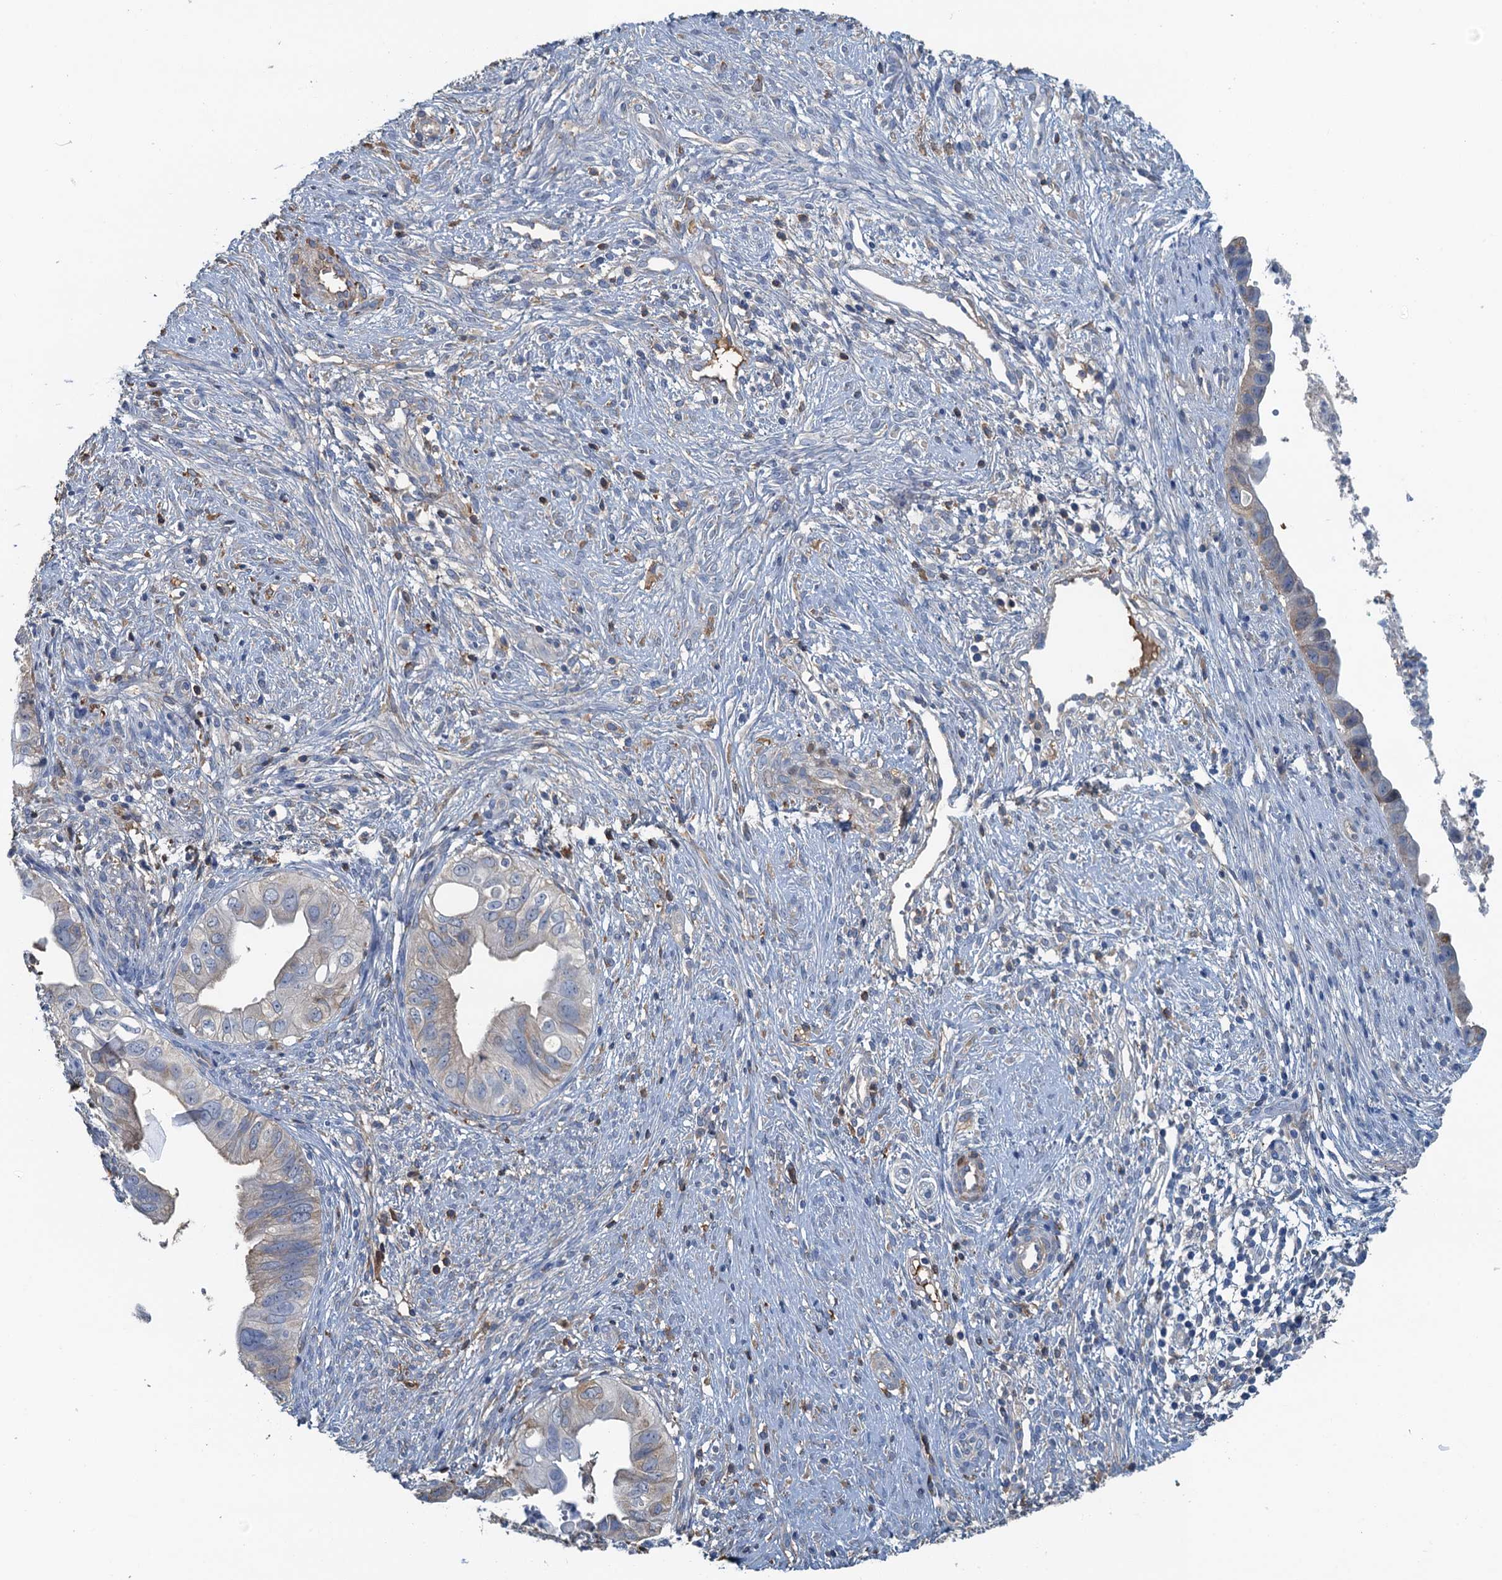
{"staining": {"intensity": "negative", "quantity": "none", "location": "none"}, "tissue": "cervical cancer", "cell_type": "Tumor cells", "image_type": "cancer", "snomed": [{"axis": "morphology", "description": "Adenocarcinoma, NOS"}, {"axis": "topography", "description": "Cervix"}], "caption": "Tumor cells show no significant protein expression in cervical adenocarcinoma.", "gene": "LSM14B", "patient": {"sex": "female", "age": 42}}